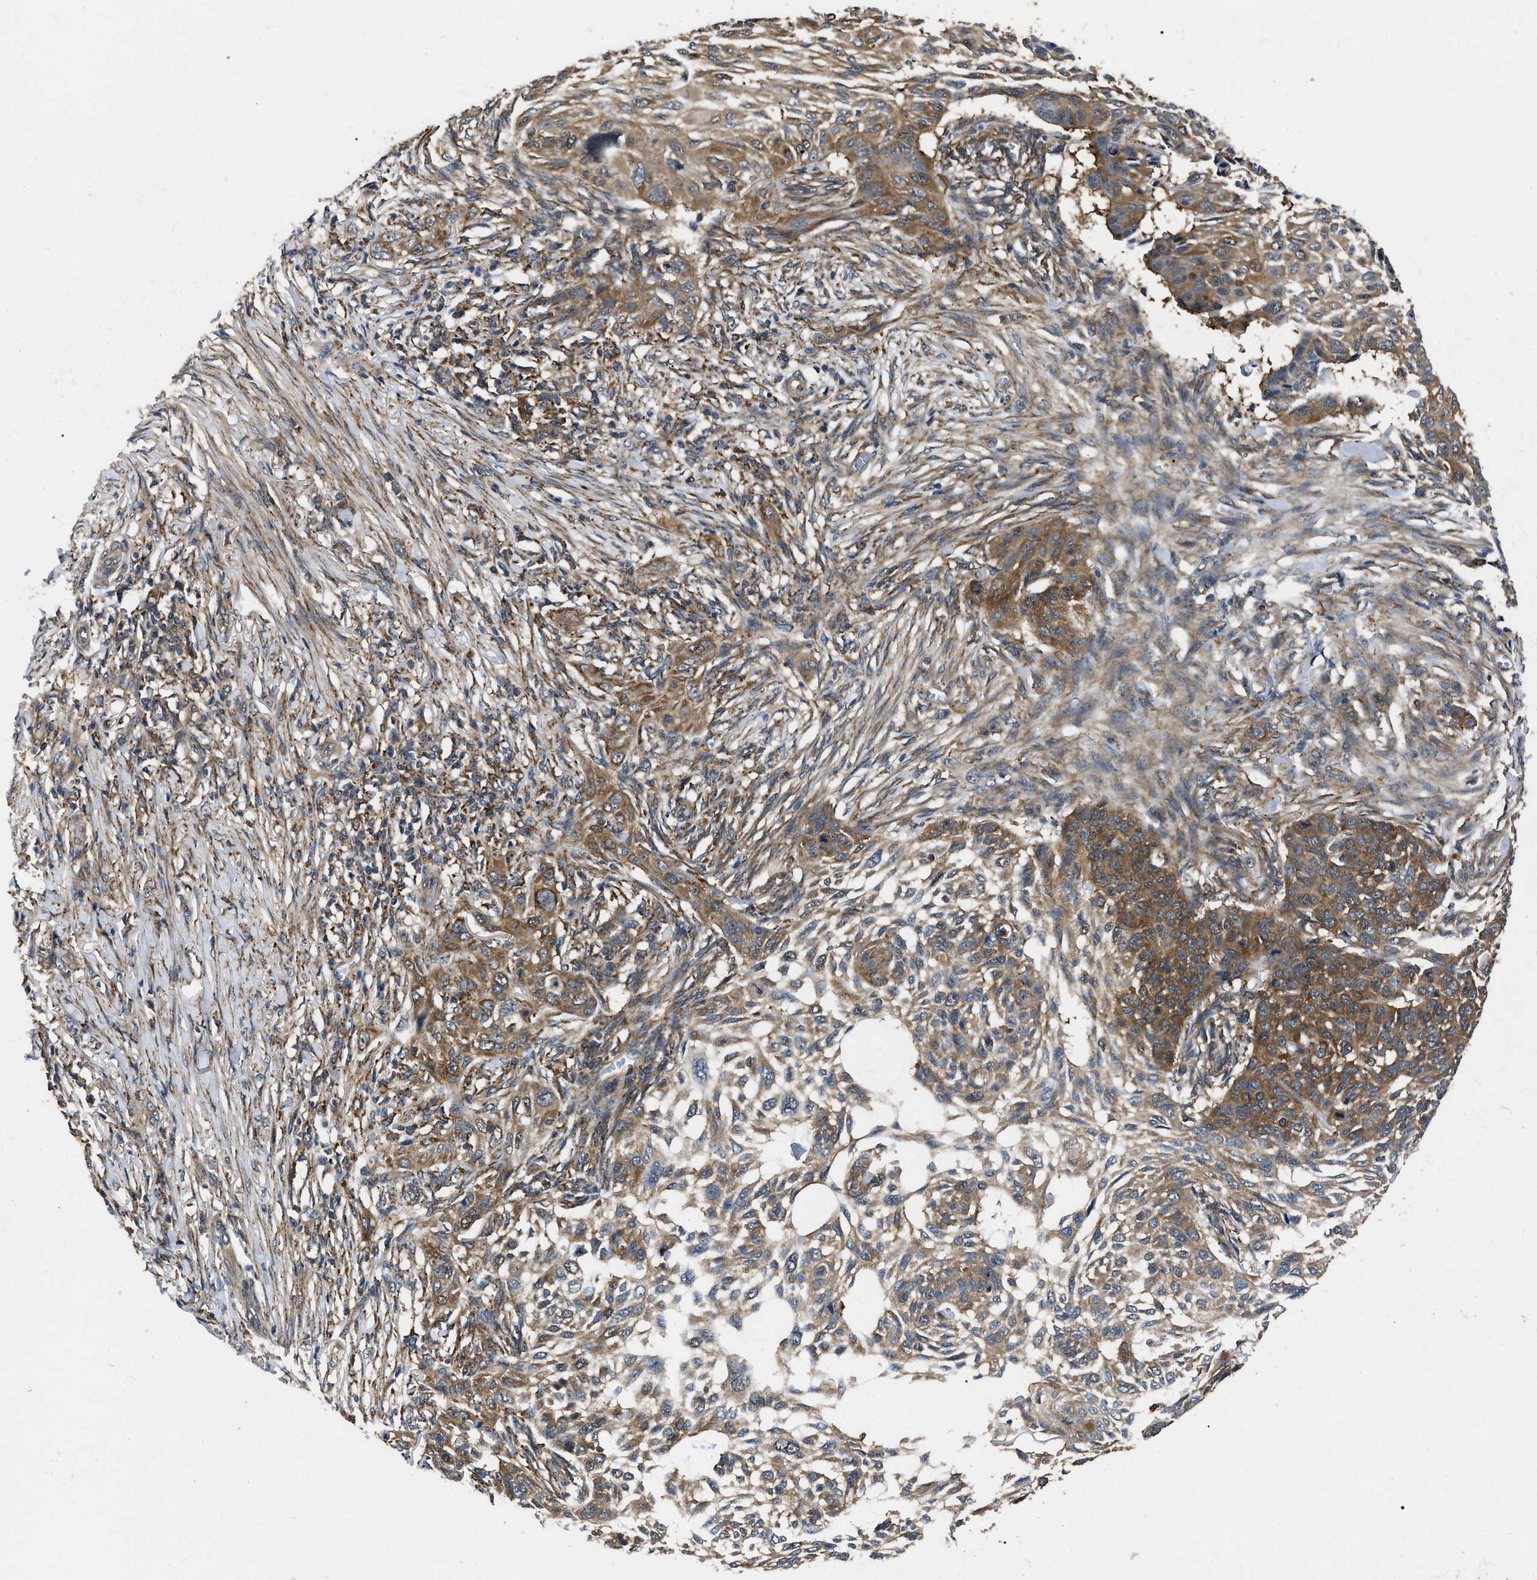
{"staining": {"intensity": "moderate", "quantity": ">75%", "location": "cytoplasmic/membranous"}, "tissue": "skin cancer", "cell_type": "Tumor cells", "image_type": "cancer", "snomed": [{"axis": "morphology", "description": "Basal cell carcinoma"}, {"axis": "topography", "description": "Skin"}], "caption": "This is a photomicrograph of immunohistochemistry staining of skin cancer, which shows moderate positivity in the cytoplasmic/membranous of tumor cells.", "gene": "GET4", "patient": {"sex": "male", "age": 85}}